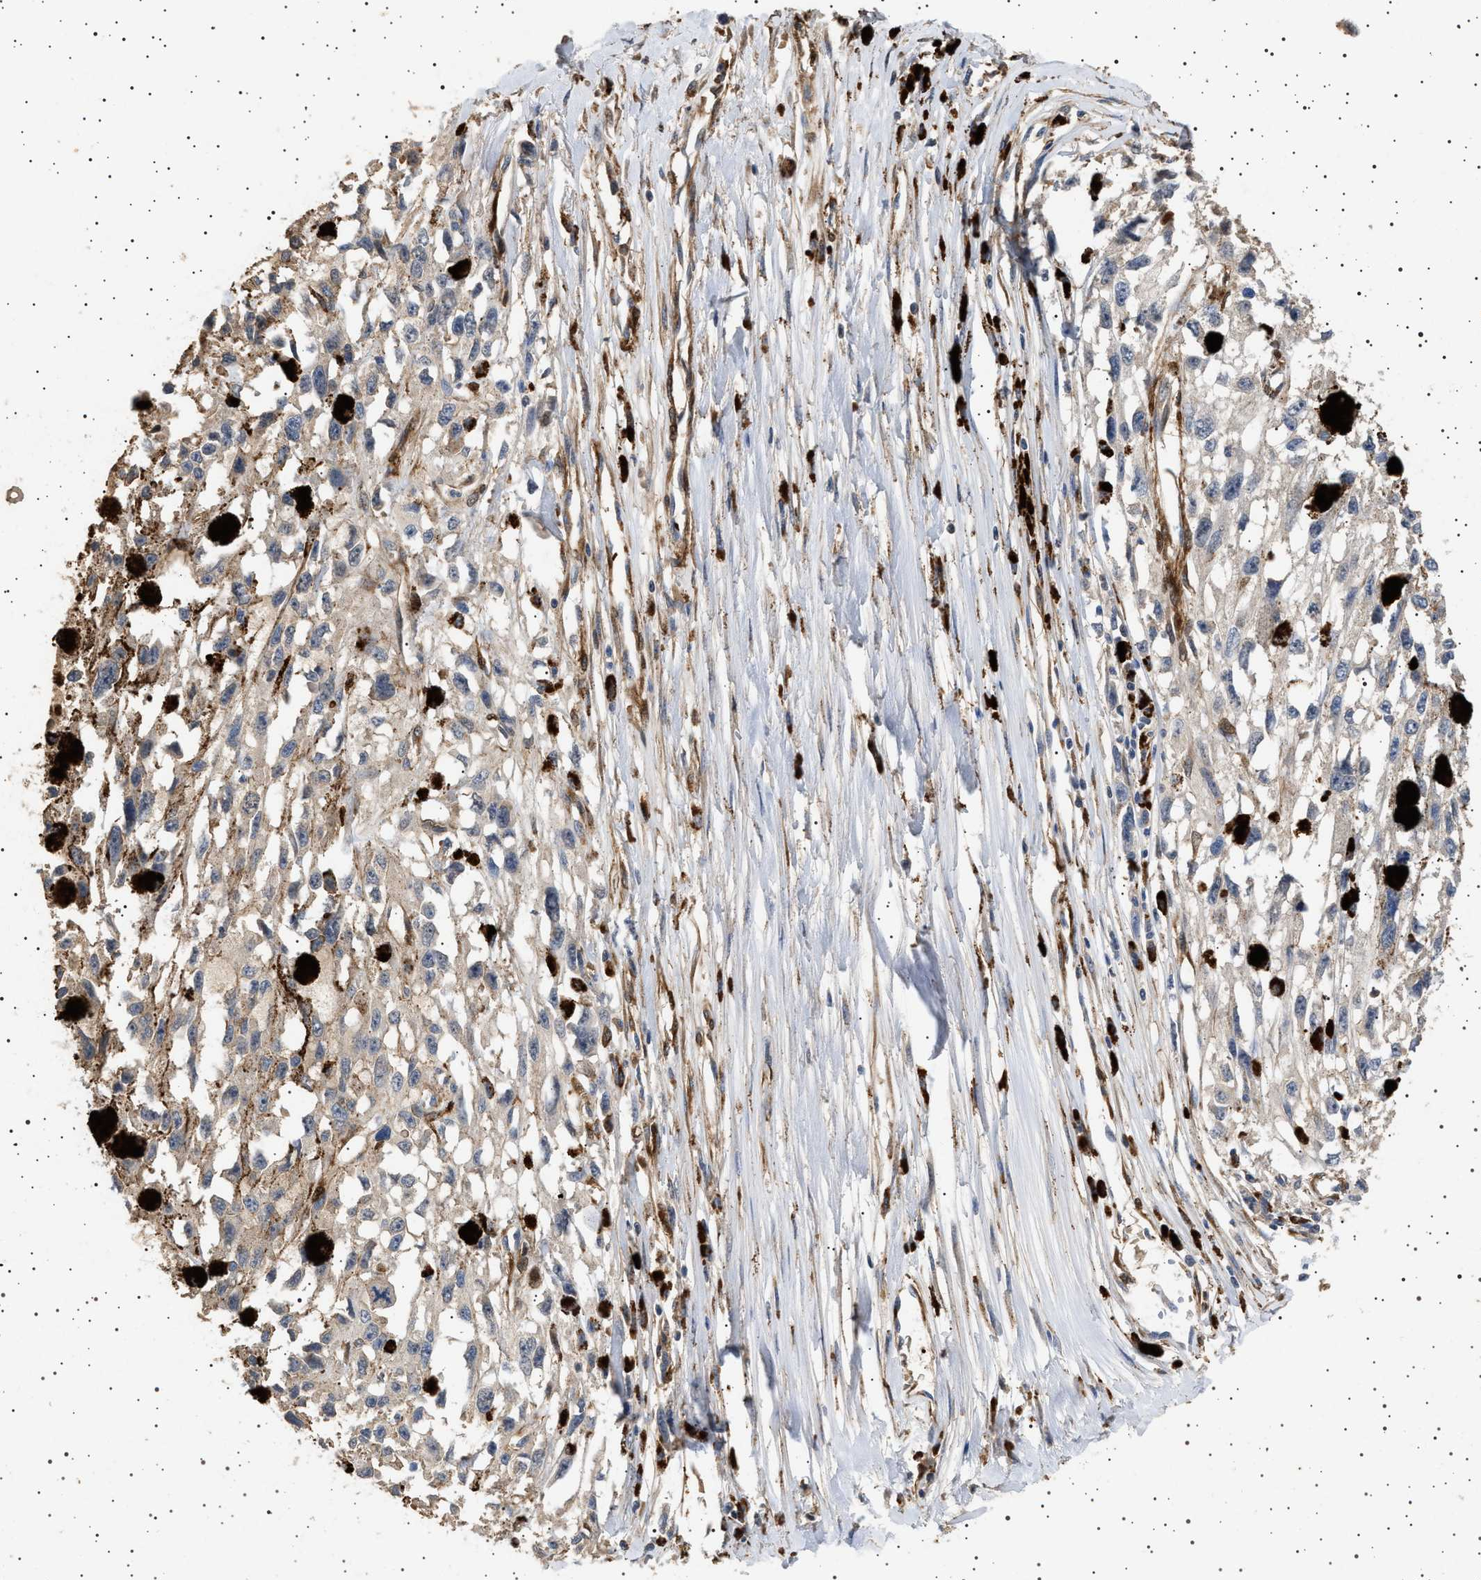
{"staining": {"intensity": "negative", "quantity": "none", "location": "none"}, "tissue": "melanoma", "cell_type": "Tumor cells", "image_type": "cancer", "snomed": [{"axis": "morphology", "description": "Malignant melanoma, Metastatic site"}, {"axis": "topography", "description": "Lymph node"}], "caption": "Tumor cells show no significant protein positivity in melanoma.", "gene": "GUCY1B1", "patient": {"sex": "male", "age": 59}}